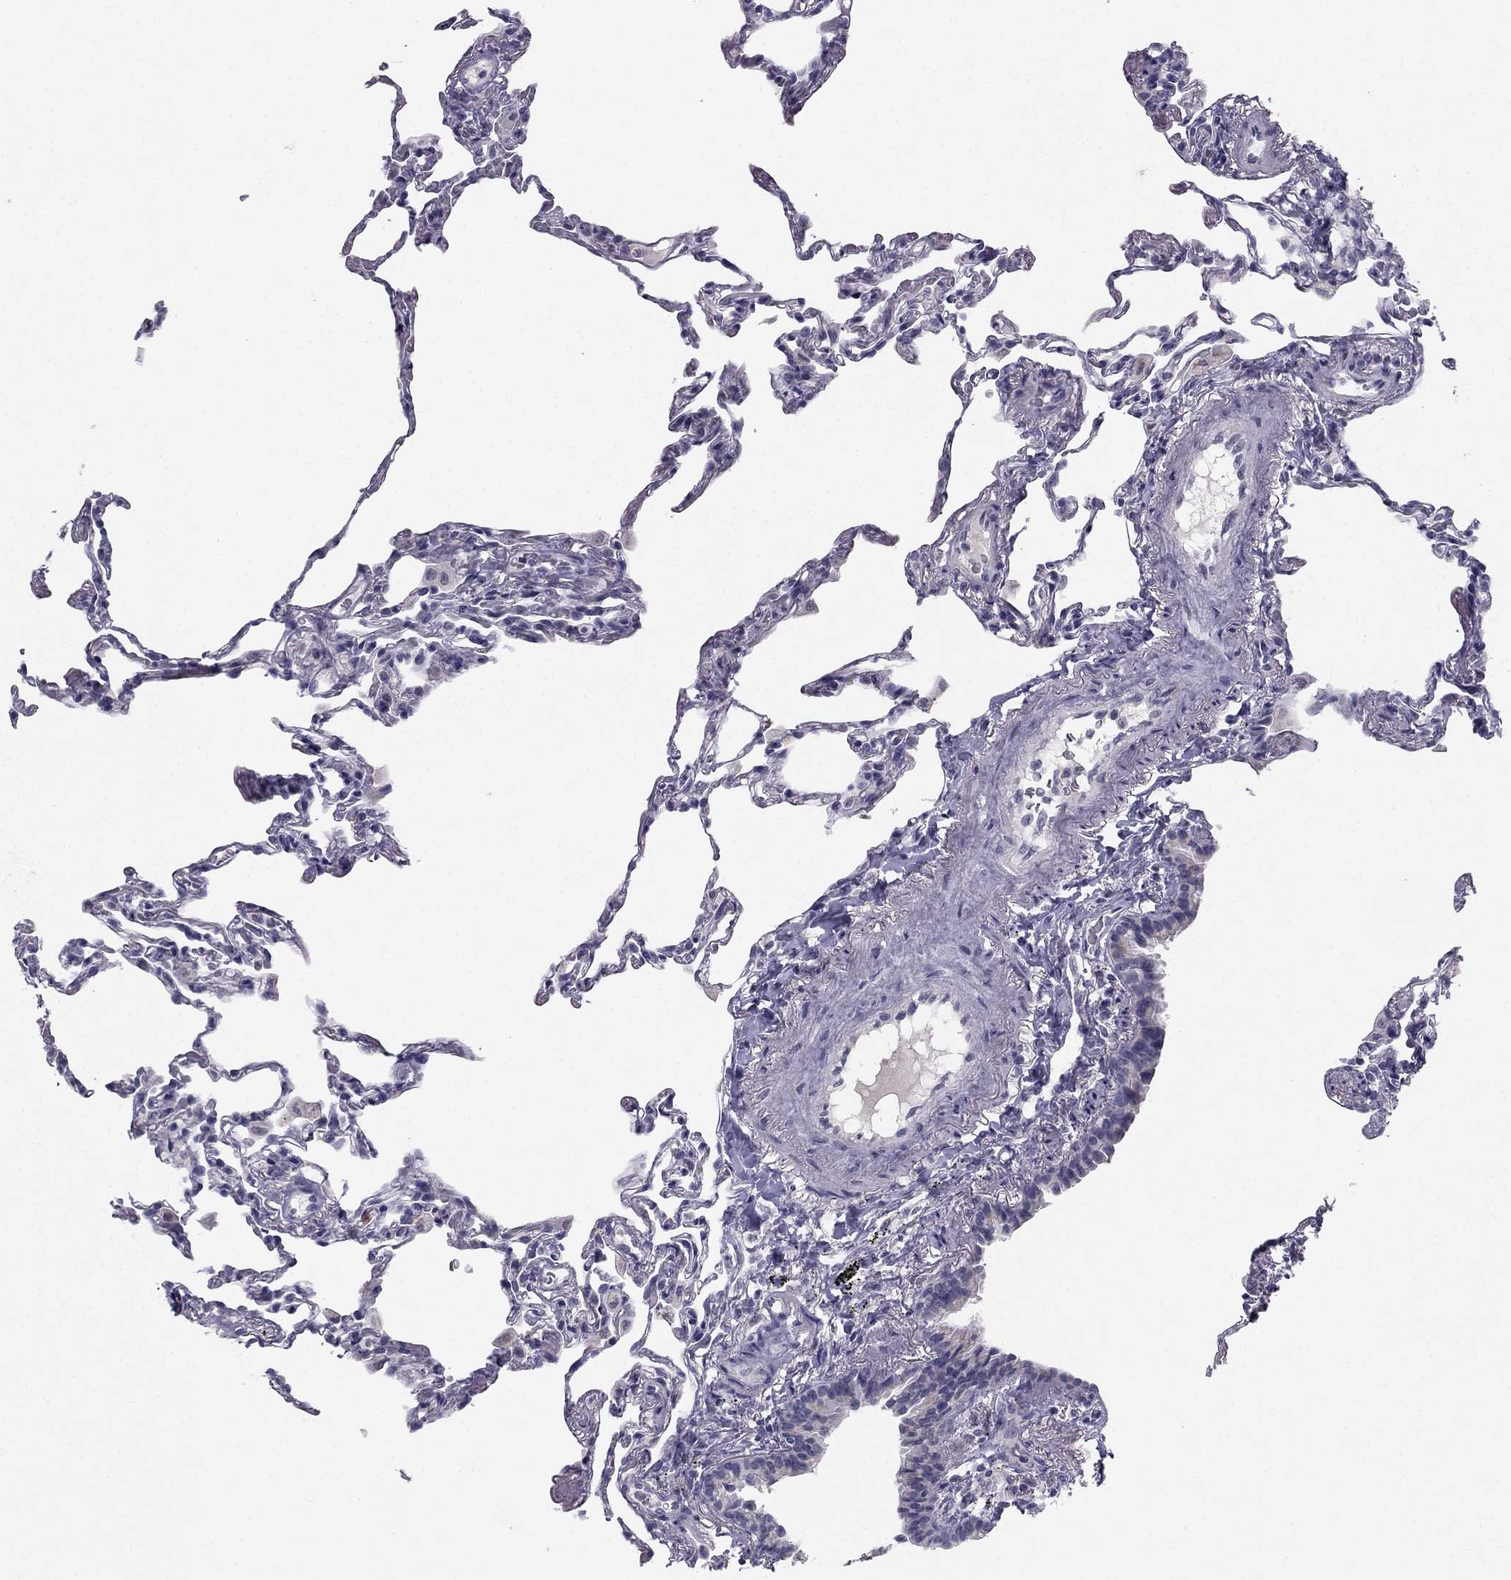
{"staining": {"intensity": "negative", "quantity": "none", "location": "none"}, "tissue": "lung", "cell_type": "Alveolar cells", "image_type": "normal", "snomed": [{"axis": "morphology", "description": "Normal tissue, NOS"}, {"axis": "topography", "description": "Lung"}], "caption": "IHC micrograph of unremarkable human lung stained for a protein (brown), which exhibits no expression in alveolar cells.", "gene": "TRPS1", "patient": {"sex": "female", "age": 57}}